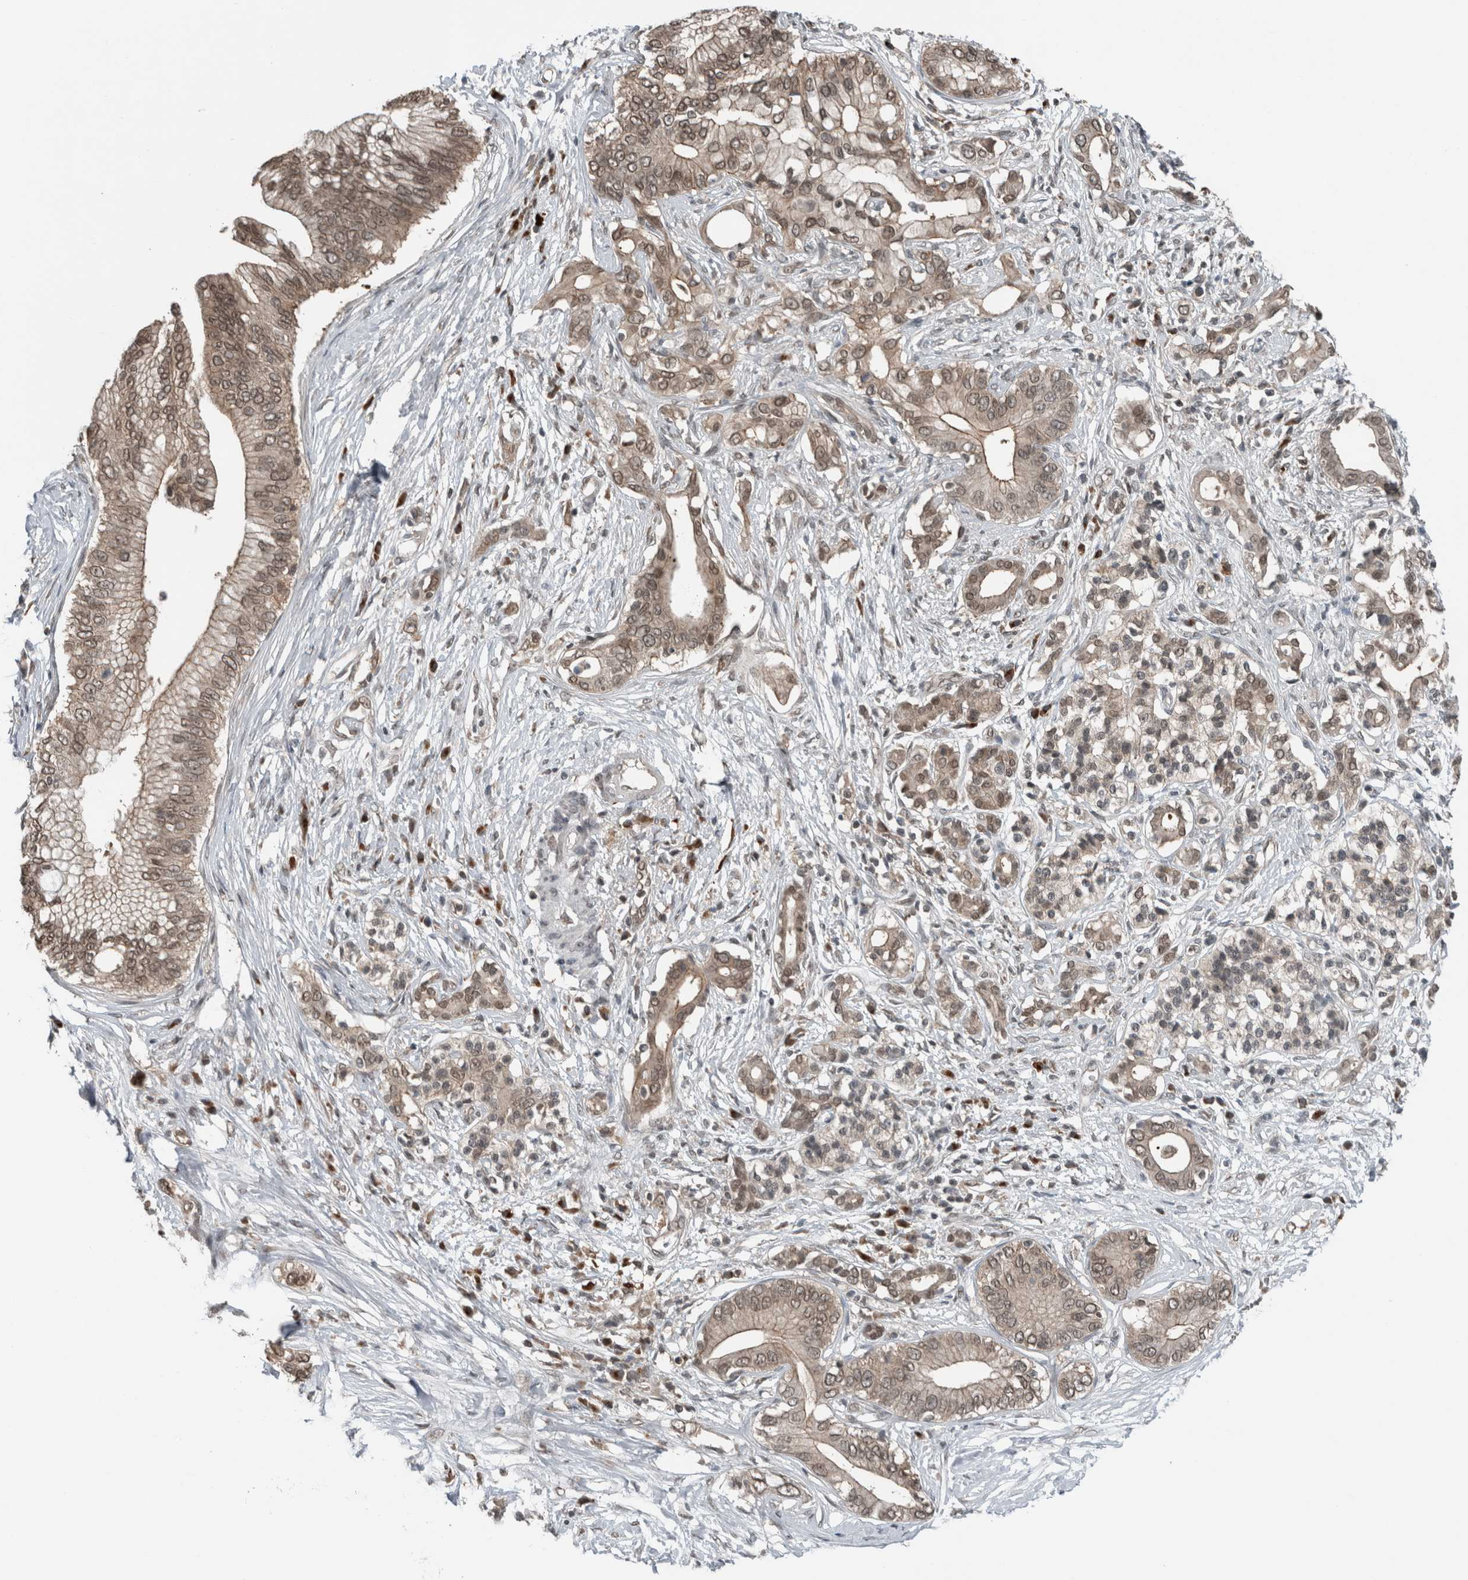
{"staining": {"intensity": "weak", "quantity": ">75%", "location": "cytoplasmic/membranous,nuclear"}, "tissue": "pancreatic cancer", "cell_type": "Tumor cells", "image_type": "cancer", "snomed": [{"axis": "morphology", "description": "Normal tissue, NOS"}, {"axis": "morphology", "description": "Adenocarcinoma, NOS"}, {"axis": "topography", "description": "Pancreas"}, {"axis": "topography", "description": "Peripheral nerve tissue"}], "caption": "This micrograph demonstrates IHC staining of pancreatic adenocarcinoma, with low weak cytoplasmic/membranous and nuclear expression in approximately >75% of tumor cells.", "gene": "SPAG7", "patient": {"sex": "male", "age": 59}}